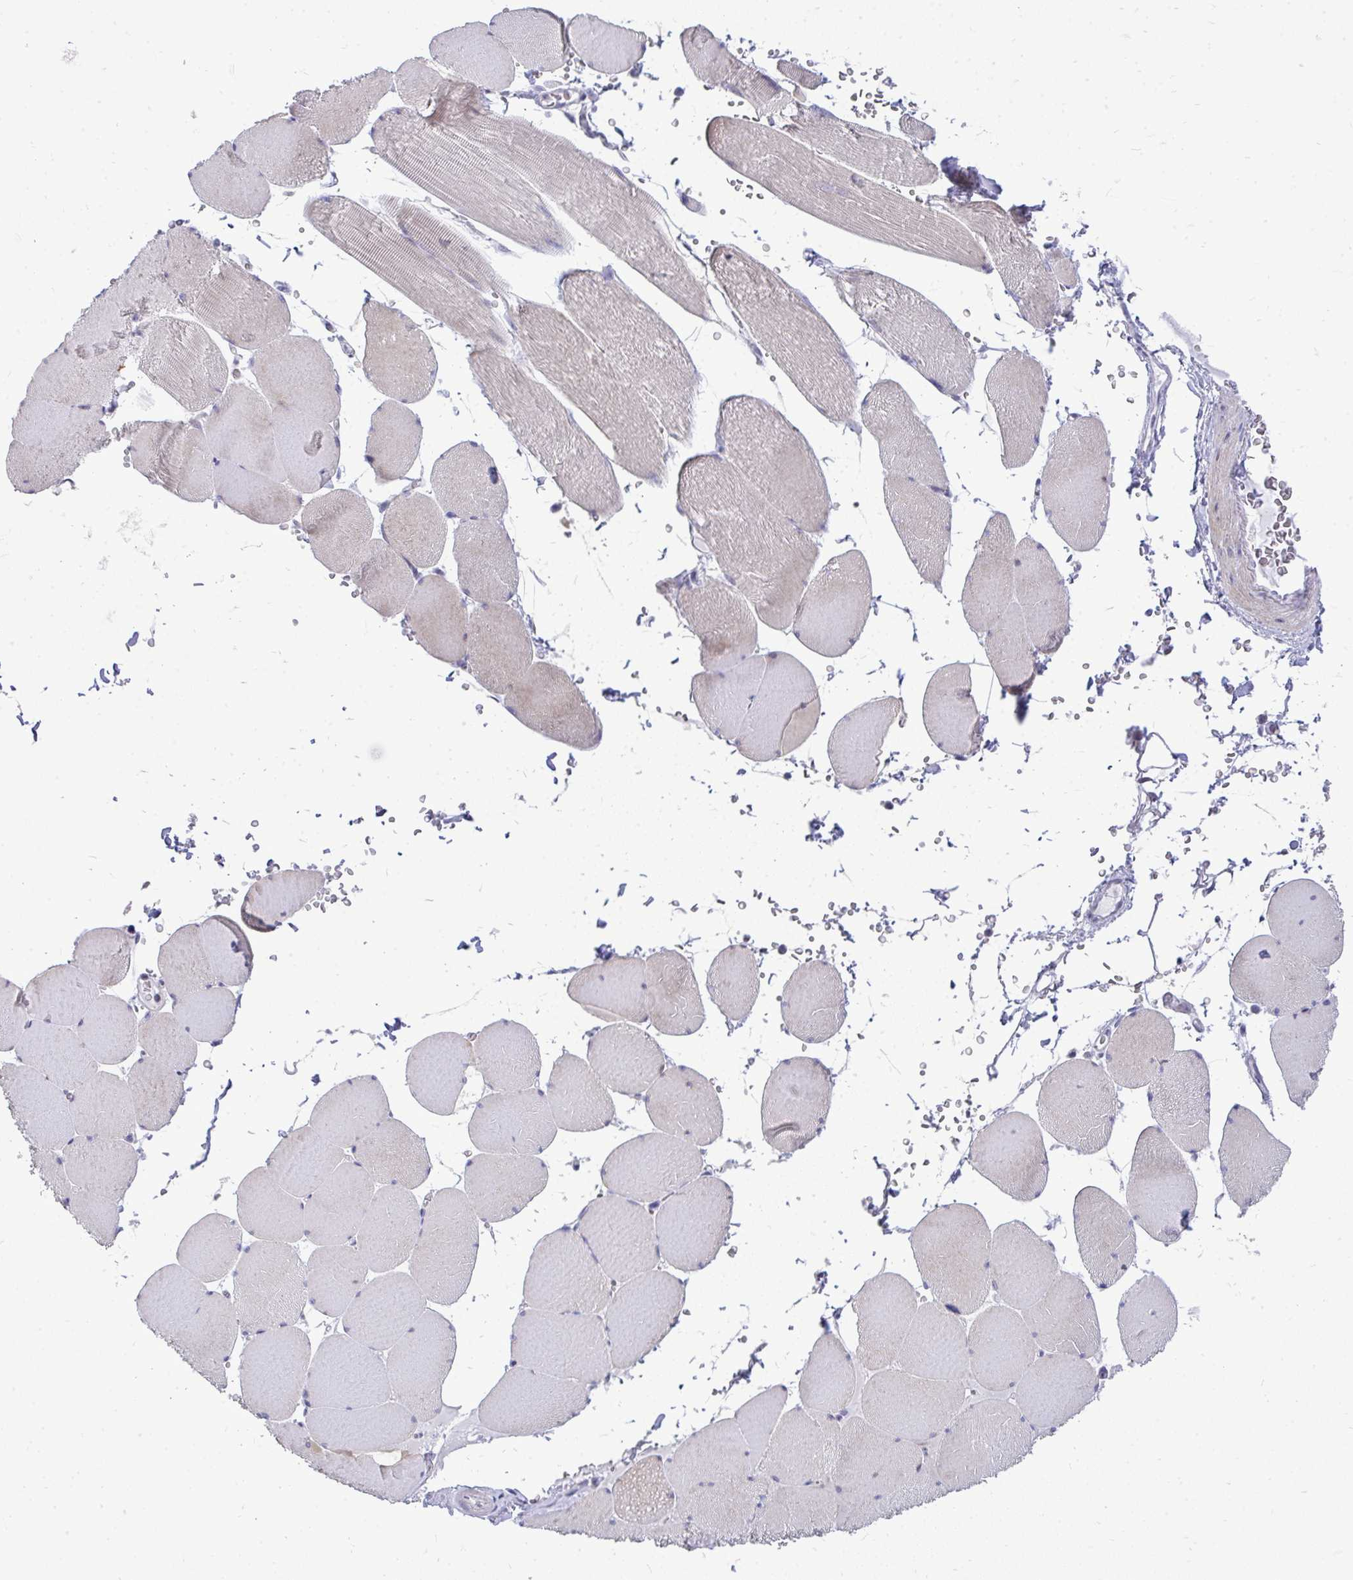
{"staining": {"intensity": "weak", "quantity": "25%-75%", "location": "cytoplasmic/membranous"}, "tissue": "skeletal muscle", "cell_type": "Myocytes", "image_type": "normal", "snomed": [{"axis": "morphology", "description": "Normal tissue, NOS"}, {"axis": "topography", "description": "Skeletal muscle"}, {"axis": "topography", "description": "Head-Neck"}], "caption": "Brown immunohistochemical staining in normal human skeletal muscle demonstrates weak cytoplasmic/membranous positivity in about 25%-75% of myocytes. (Stains: DAB (3,3'-diaminobenzidine) in brown, nuclei in blue, Microscopy: brightfield microscopy at high magnification).", "gene": "OR8D1", "patient": {"sex": "male", "age": 66}}